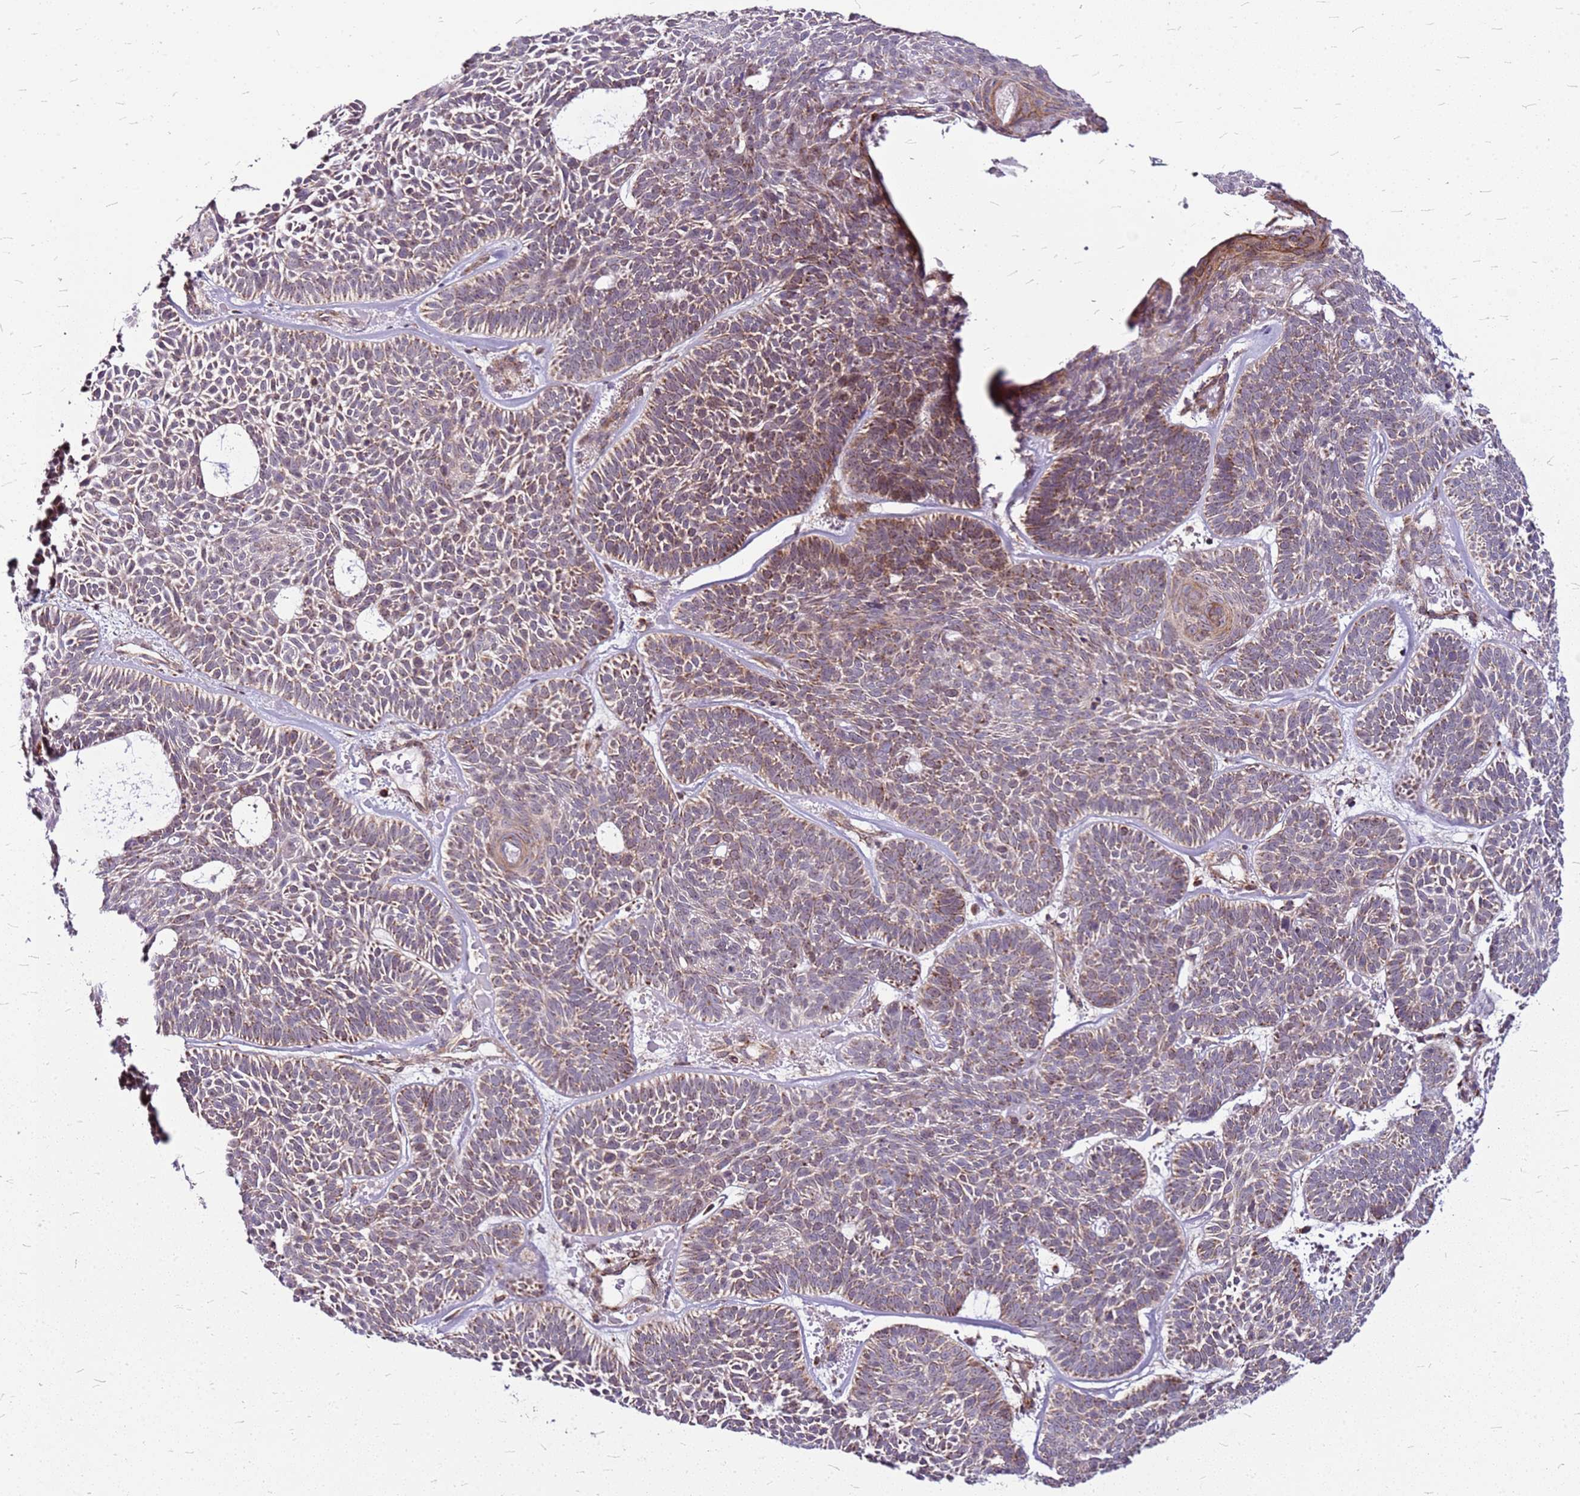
{"staining": {"intensity": "moderate", "quantity": ">75%", "location": "cytoplasmic/membranous"}, "tissue": "skin cancer", "cell_type": "Tumor cells", "image_type": "cancer", "snomed": [{"axis": "morphology", "description": "Basal cell carcinoma"}, {"axis": "topography", "description": "Skin"}], "caption": "Immunohistochemistry (IHC) of skin cancer reveals medium levels of moderate cytoplasmic/membranous staining in about >75% of tumor cells.", "gene": "OR51T1", "patient": {"sex": "male", "age": 85}}